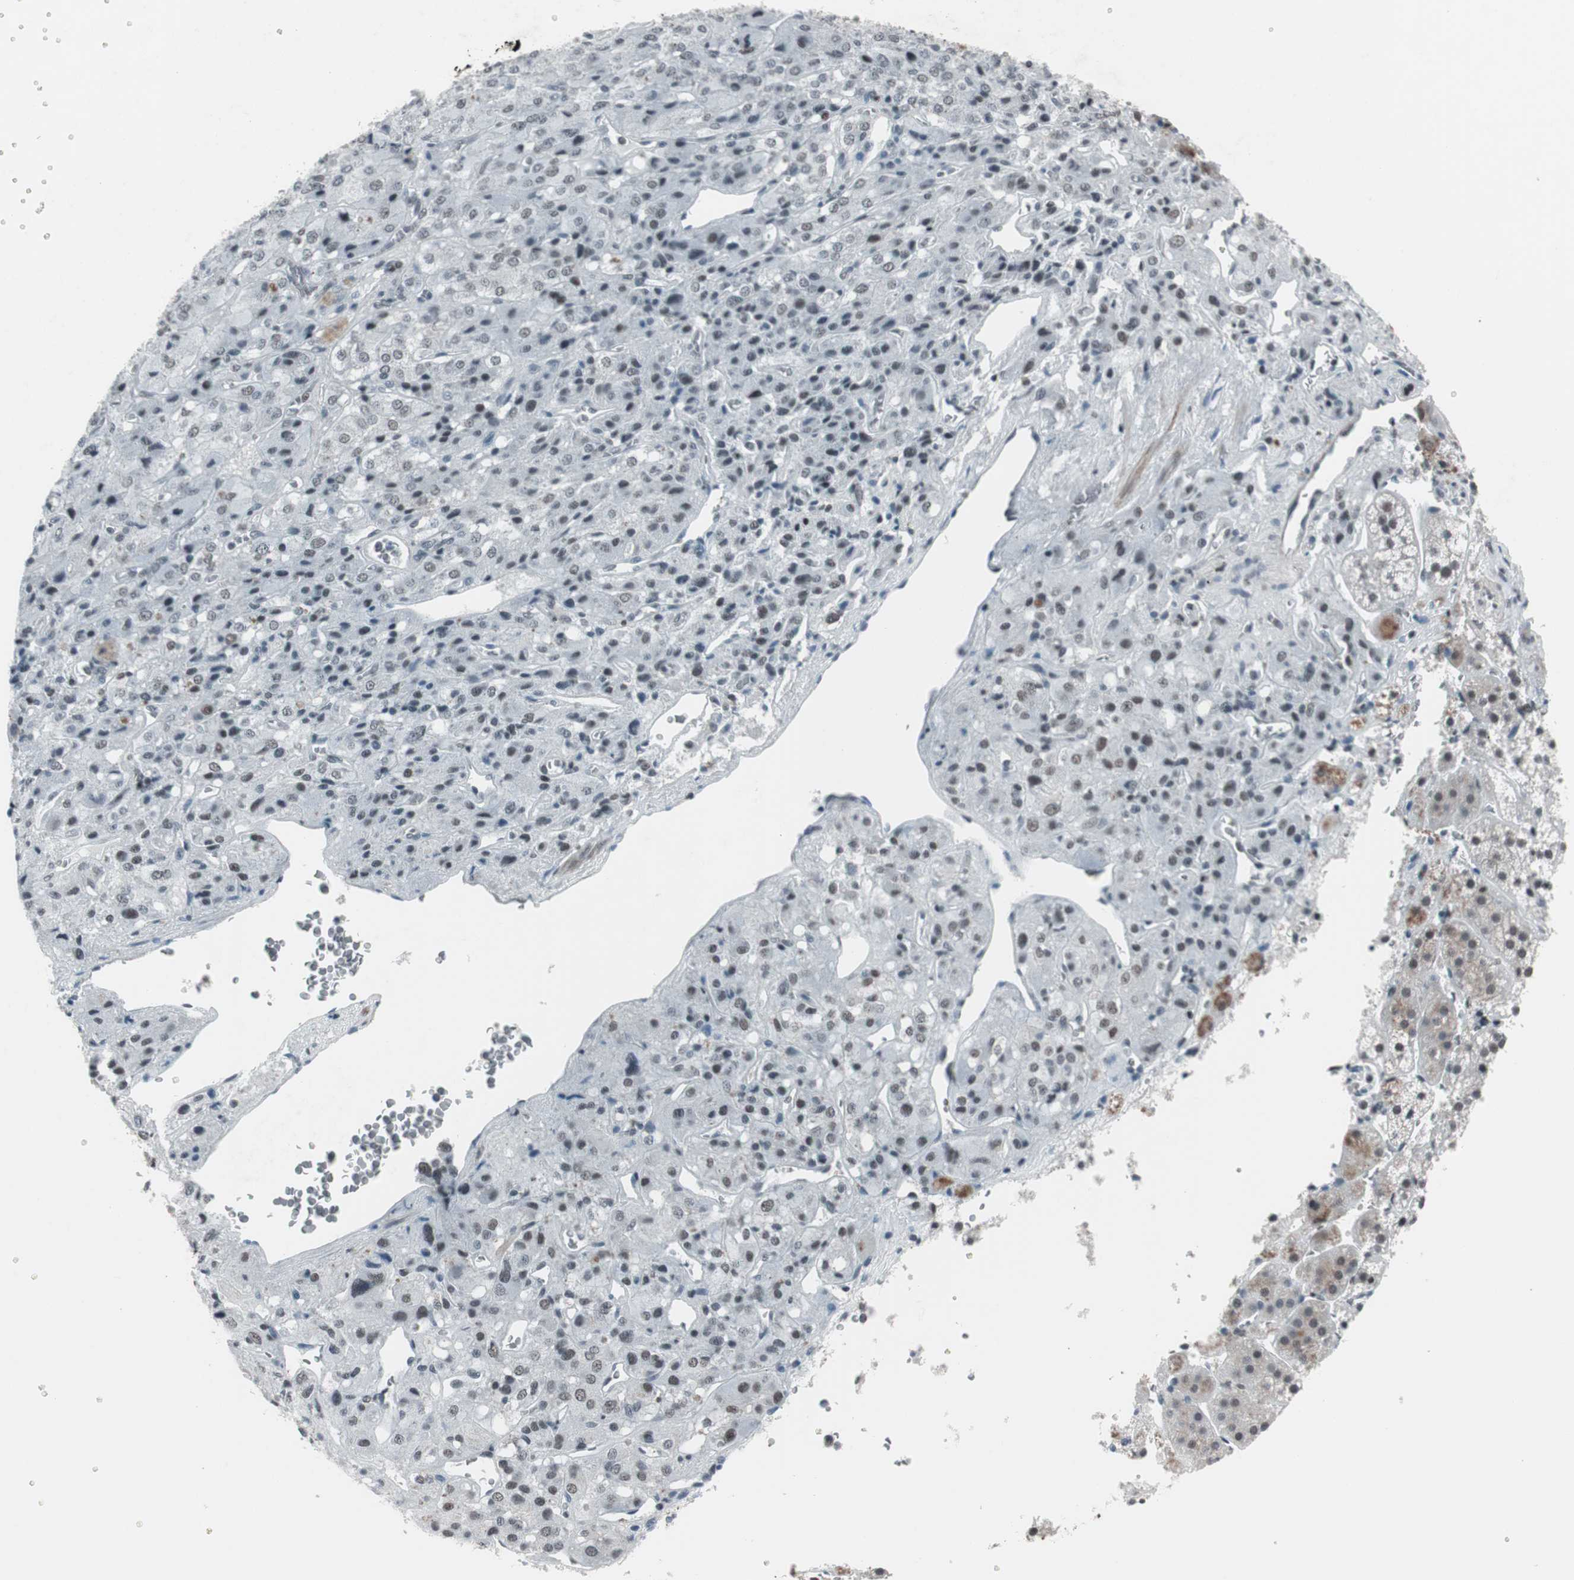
{"staining": {"intensity": "moderate", "quantity": "25%-75%", "location": "nuclear"}, "tissue": "adrenal gland", "cell_type": "Glandular cells", "image_type": "normal", "snomed": [{"axis": "morphology", "description": "Normal tissue, NOS"}, {"axis": "topography", "description": "Adrenal gland"}], "caption": "A brown stain shows moderate nuclear positivity of a protein in glandular cells of benign adrenal gland. The protein of interest is shown in brown color, while the nuclei are stained blue.", "gene": "ARID1A", "patient": {"sex": "female", "age": 44}}